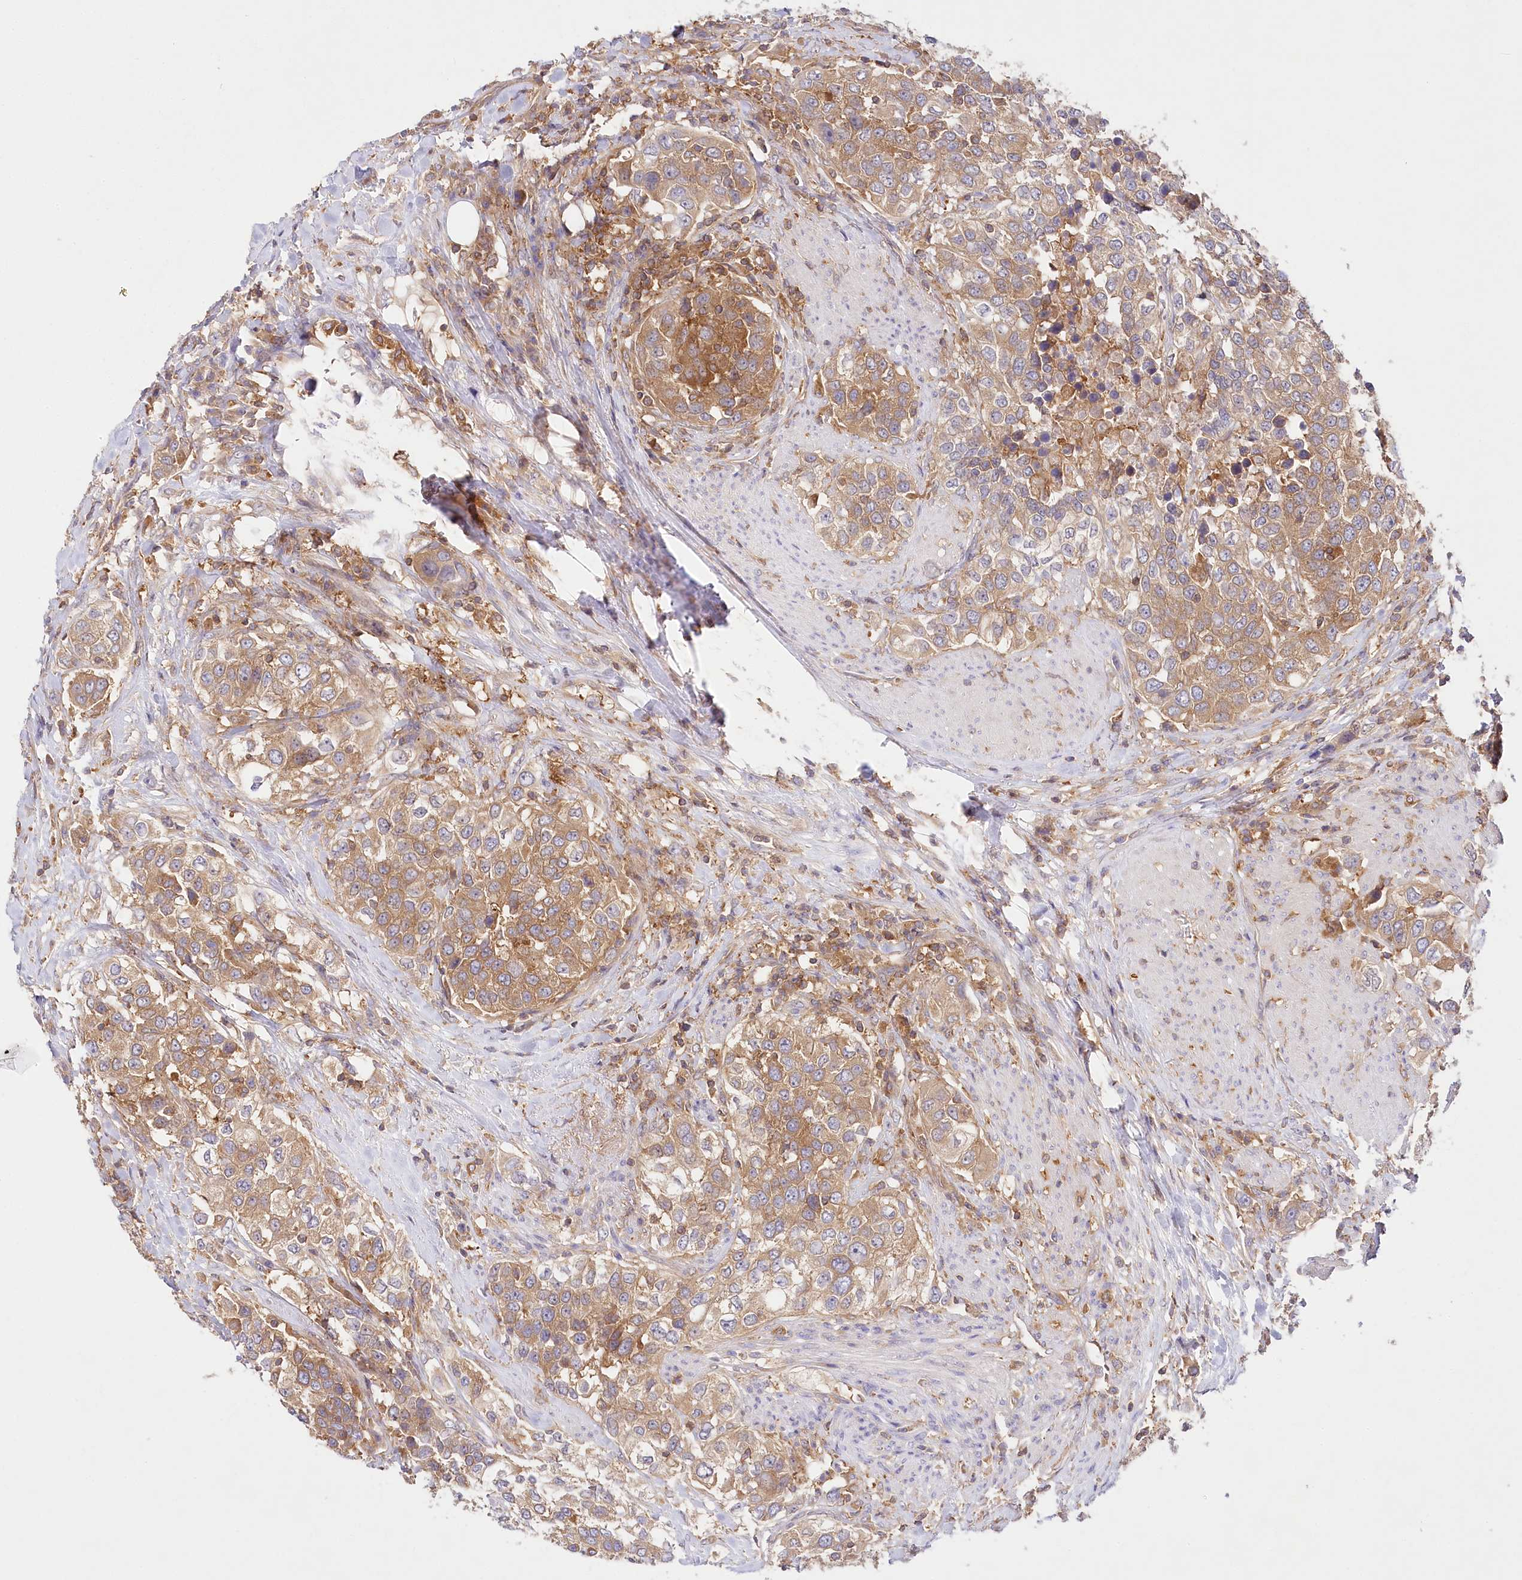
{"staining": {"intensity": "moderate", "quantity": ">75%", "location": "cytoplasmic/membranous"}, "tissue": "urothelial cancer", "cell_type": "Tumor cells", "image_type": "cancer", "snomed": [{"axis": "morphology", "description": "Urothelial carcinoma, High grade"}, {"axis": "topography", "description": "Urinary bladder"}], "caption": "Protein staining of urothelial carcinoma (high-grade) tissue demonstrates moderate cytoplasmic/membranous positivity in about >75% of tumor cells.", "gene": "ABRAXAS2", "patient": {"sex": "female", "age": 80}}